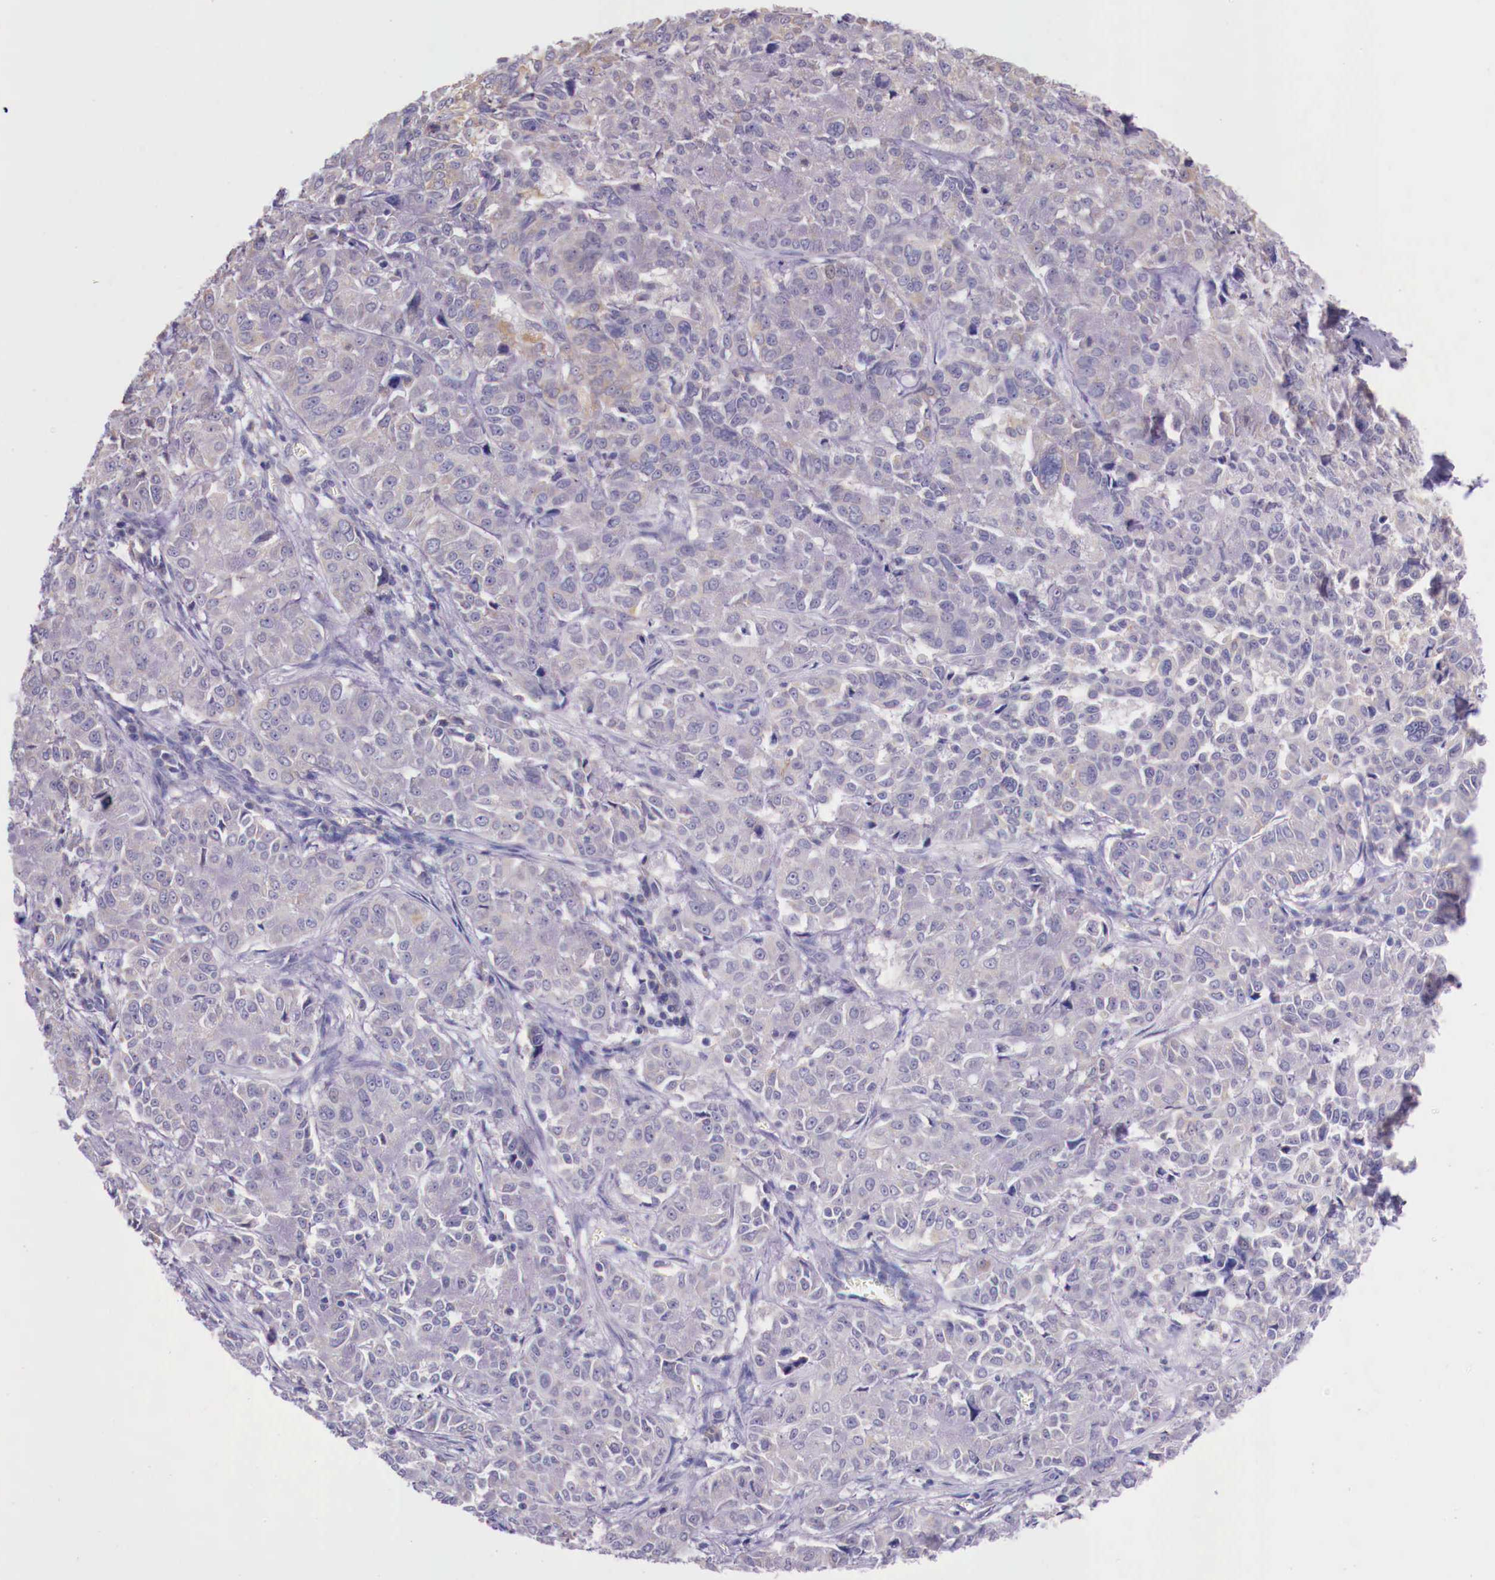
{"staining": {"intensity": "weak", "quantity": "25%-75%", "location": "cytoplasmic/membranous"}, "tissue": "pancreatic cancer", "cell_type": "Tumor cells", "image_type": "cancer", "snomed": [{"axis": "morphology", "description": "Adenocarcinoma, NOS"}, {"axis": "topography", "description": "Pancreas"}], "caption": "Adenocarcinoma (pancreatic) was stained to show a protein in brown. There is low levels of weak cytoplasmic/membranous positivity in approximately 25%-75% of tumor cells.", "gene": "GRIPAP1", "patient": {"sex": "female", "age": 52}}